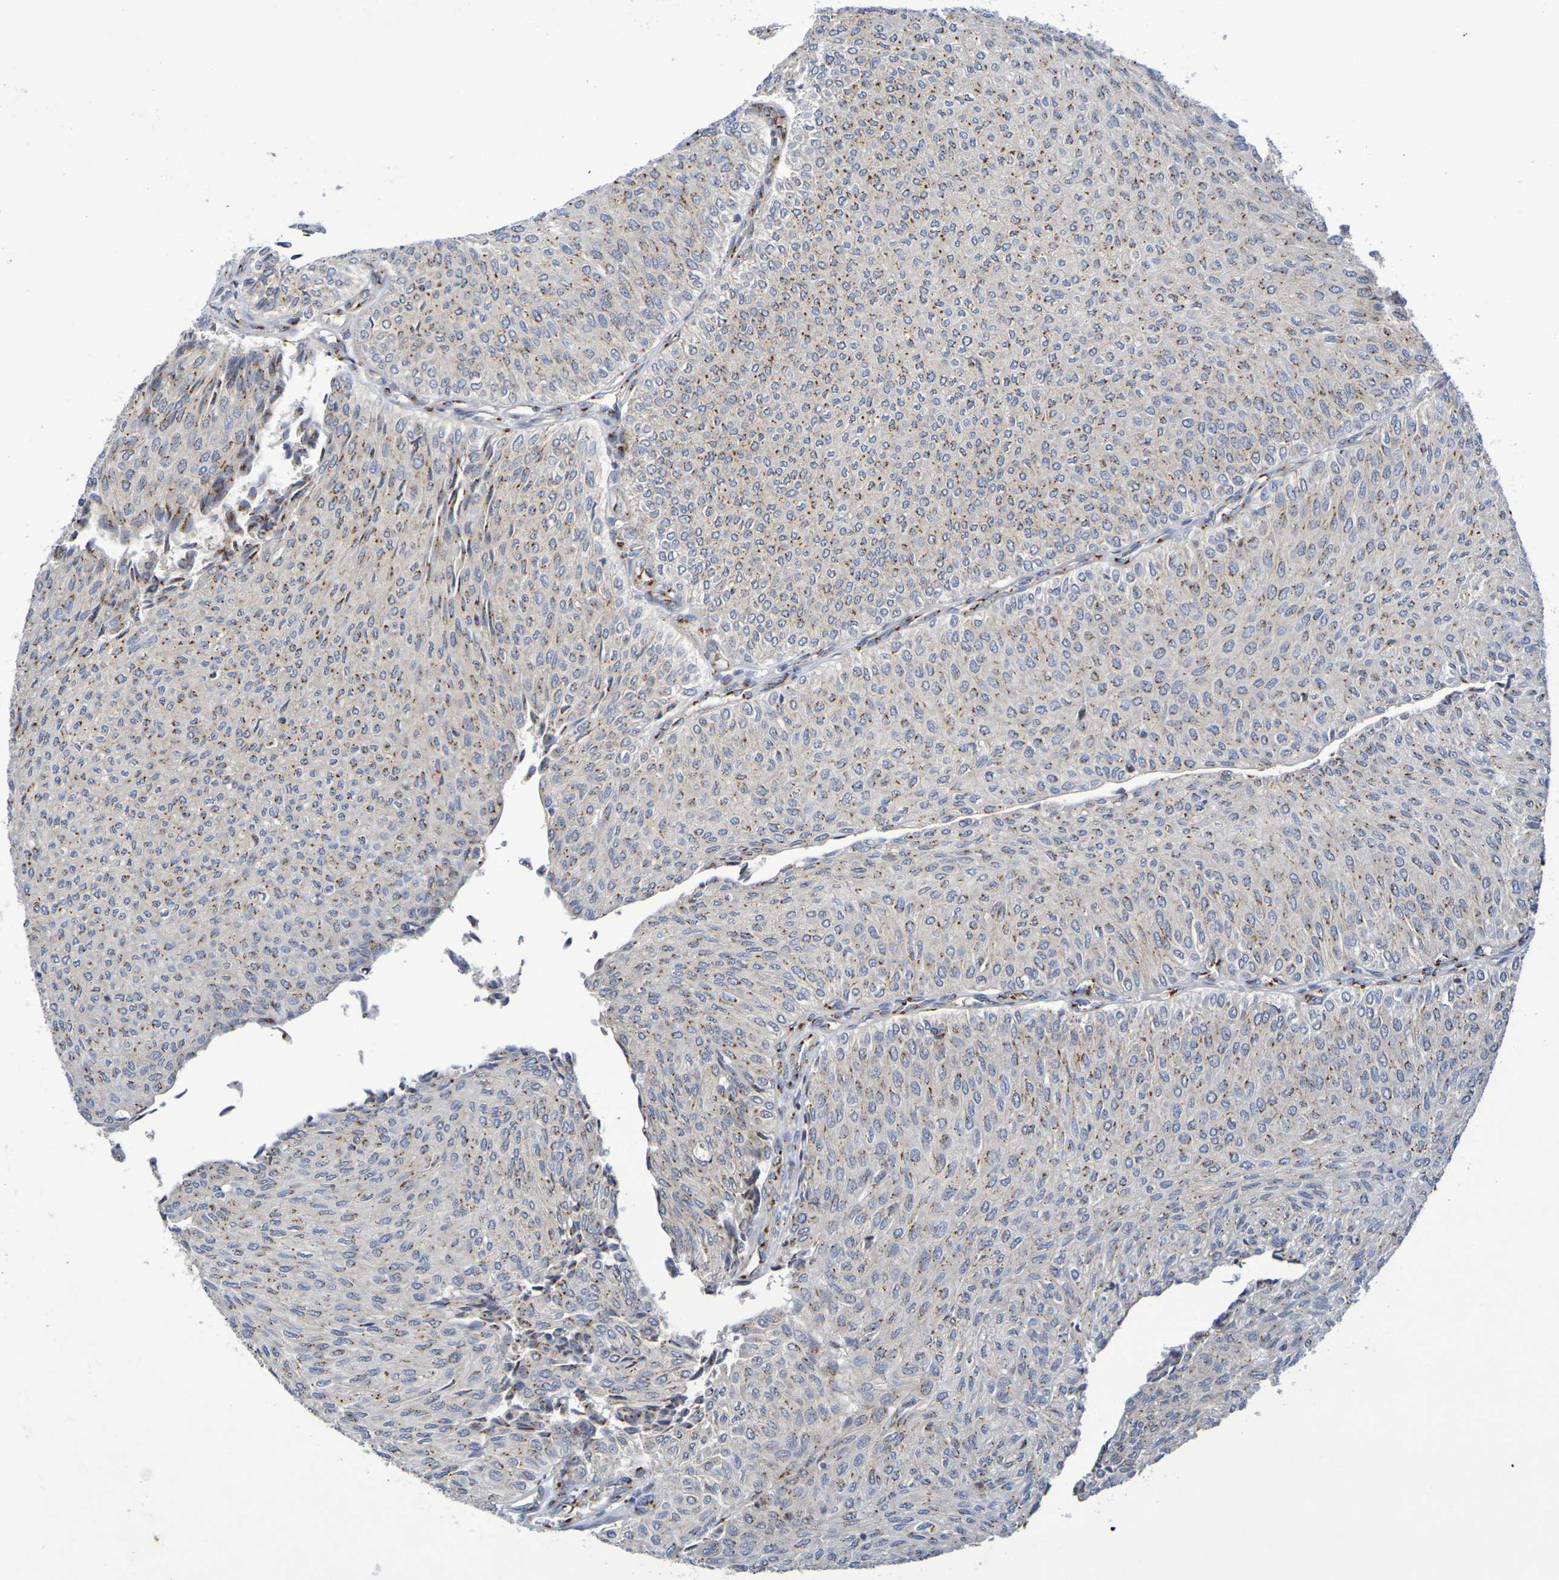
{"staining": {"intensity": "moderate", "quantity": ">75%", "location": "cytoplasmic/membranous"}, "tissue": "urothelial cancer", "cell_type": "Tumor cells", "image_type": "cancer", "snomed": [{"axis": "morphology", "description": "Urothelial carcinoma, Low grade"}, {"axis": "topography", "description": "Urinary bladder"}], "caption": "Tumor cells demonstrate moderate cytoplasmic/membranous expression in approximately >75% of cells in urothelial cancer. (DAB IHC with brightfield microscopy, high magnification).", "gene": "DCP2", "patient": {"sex": "male", "age": 78}}